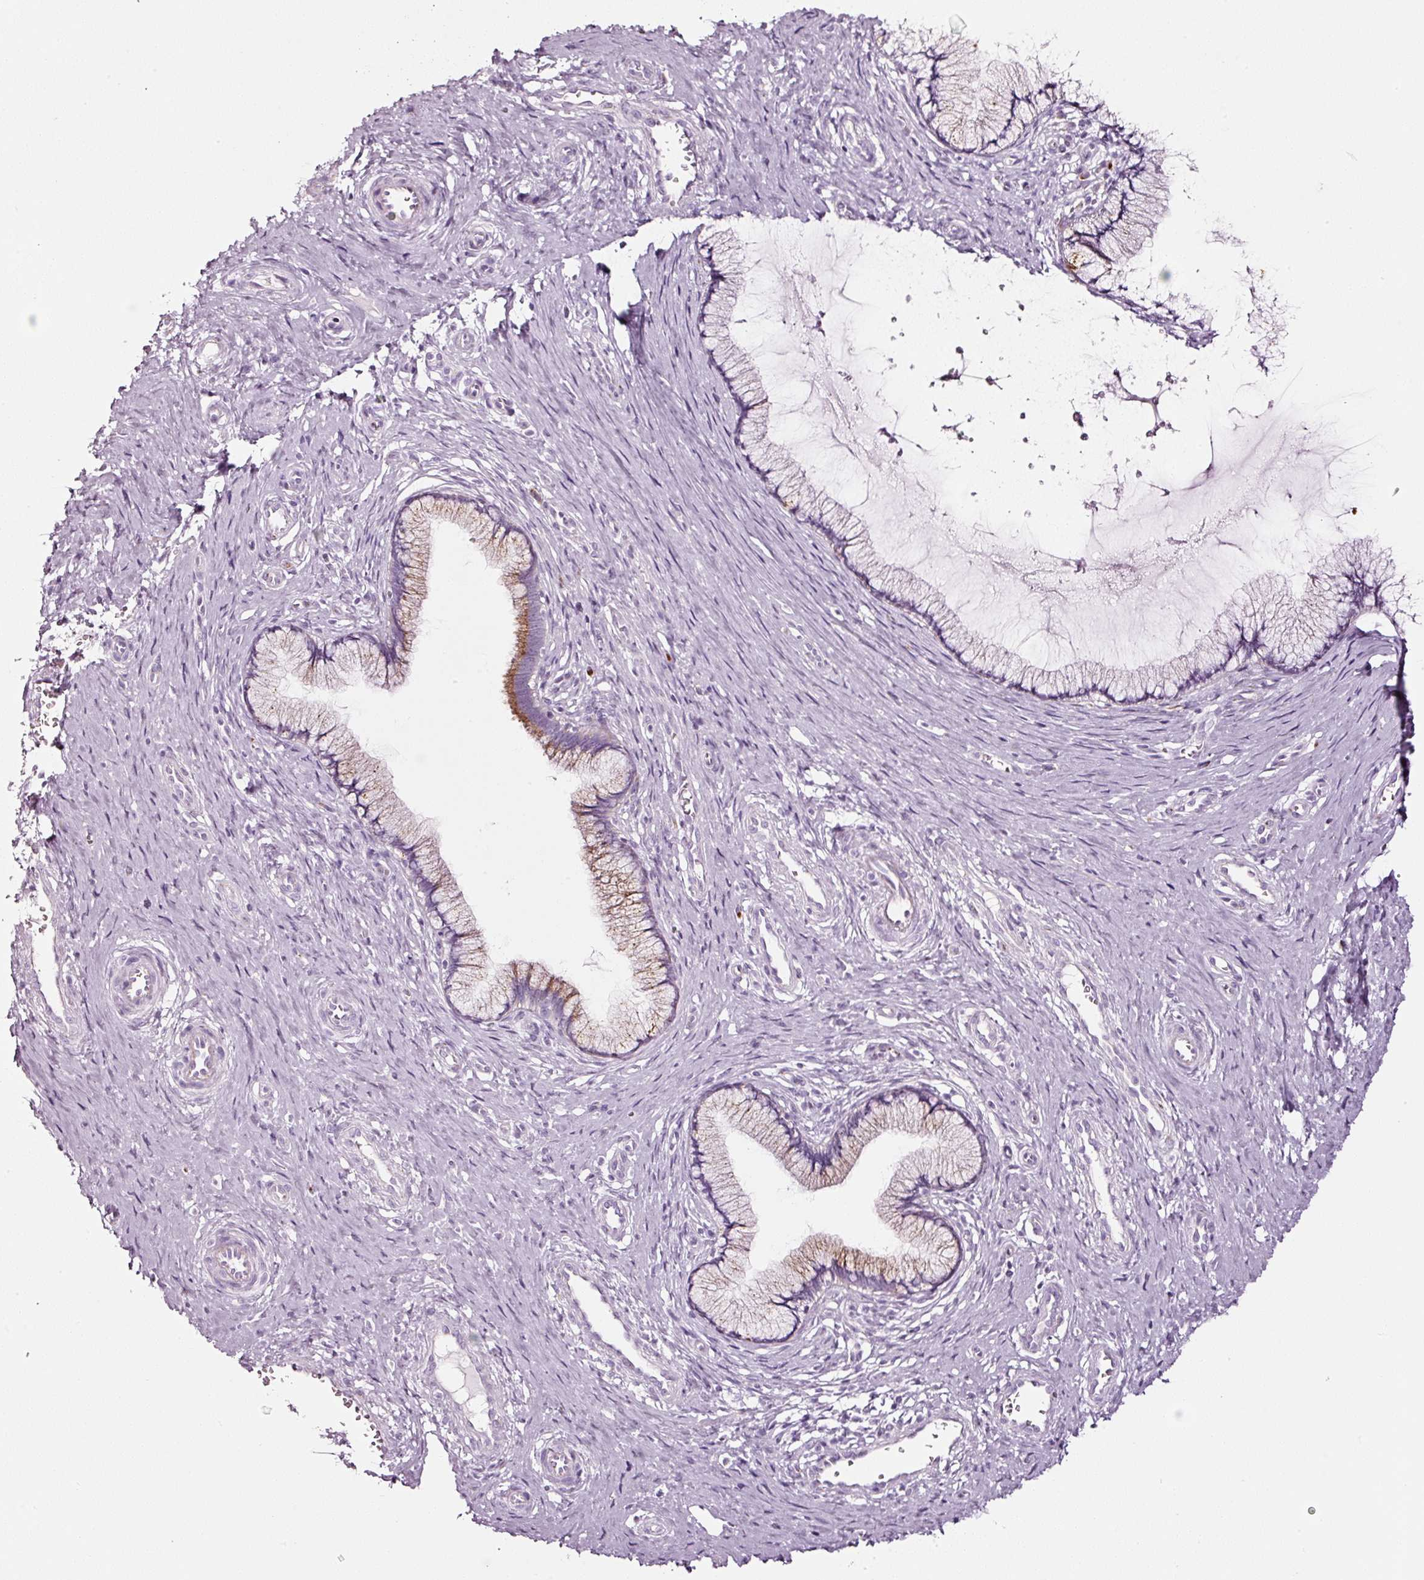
{"staining": {"intensity": "moderate", "quantity": "25%-75%", "location": "cytoplasmic/membranous"}, "tissue": "cervix", "cell_type": "Glandular cells", "image_type": "normal", "snomed": [{"axis": "morphology", "description": "Normal tissue, NOS"}, {"axis": "topography", "description": "Cervix"}], "caption": "This photomicrograph reveals immunohistochemistry staining of normal cervix, with medium moderate cytoplasmic/membranous staining in about 25%-75% of glandular cells.", "gene": "SDF4", "patient": {"sex": "female", "age": 36}}